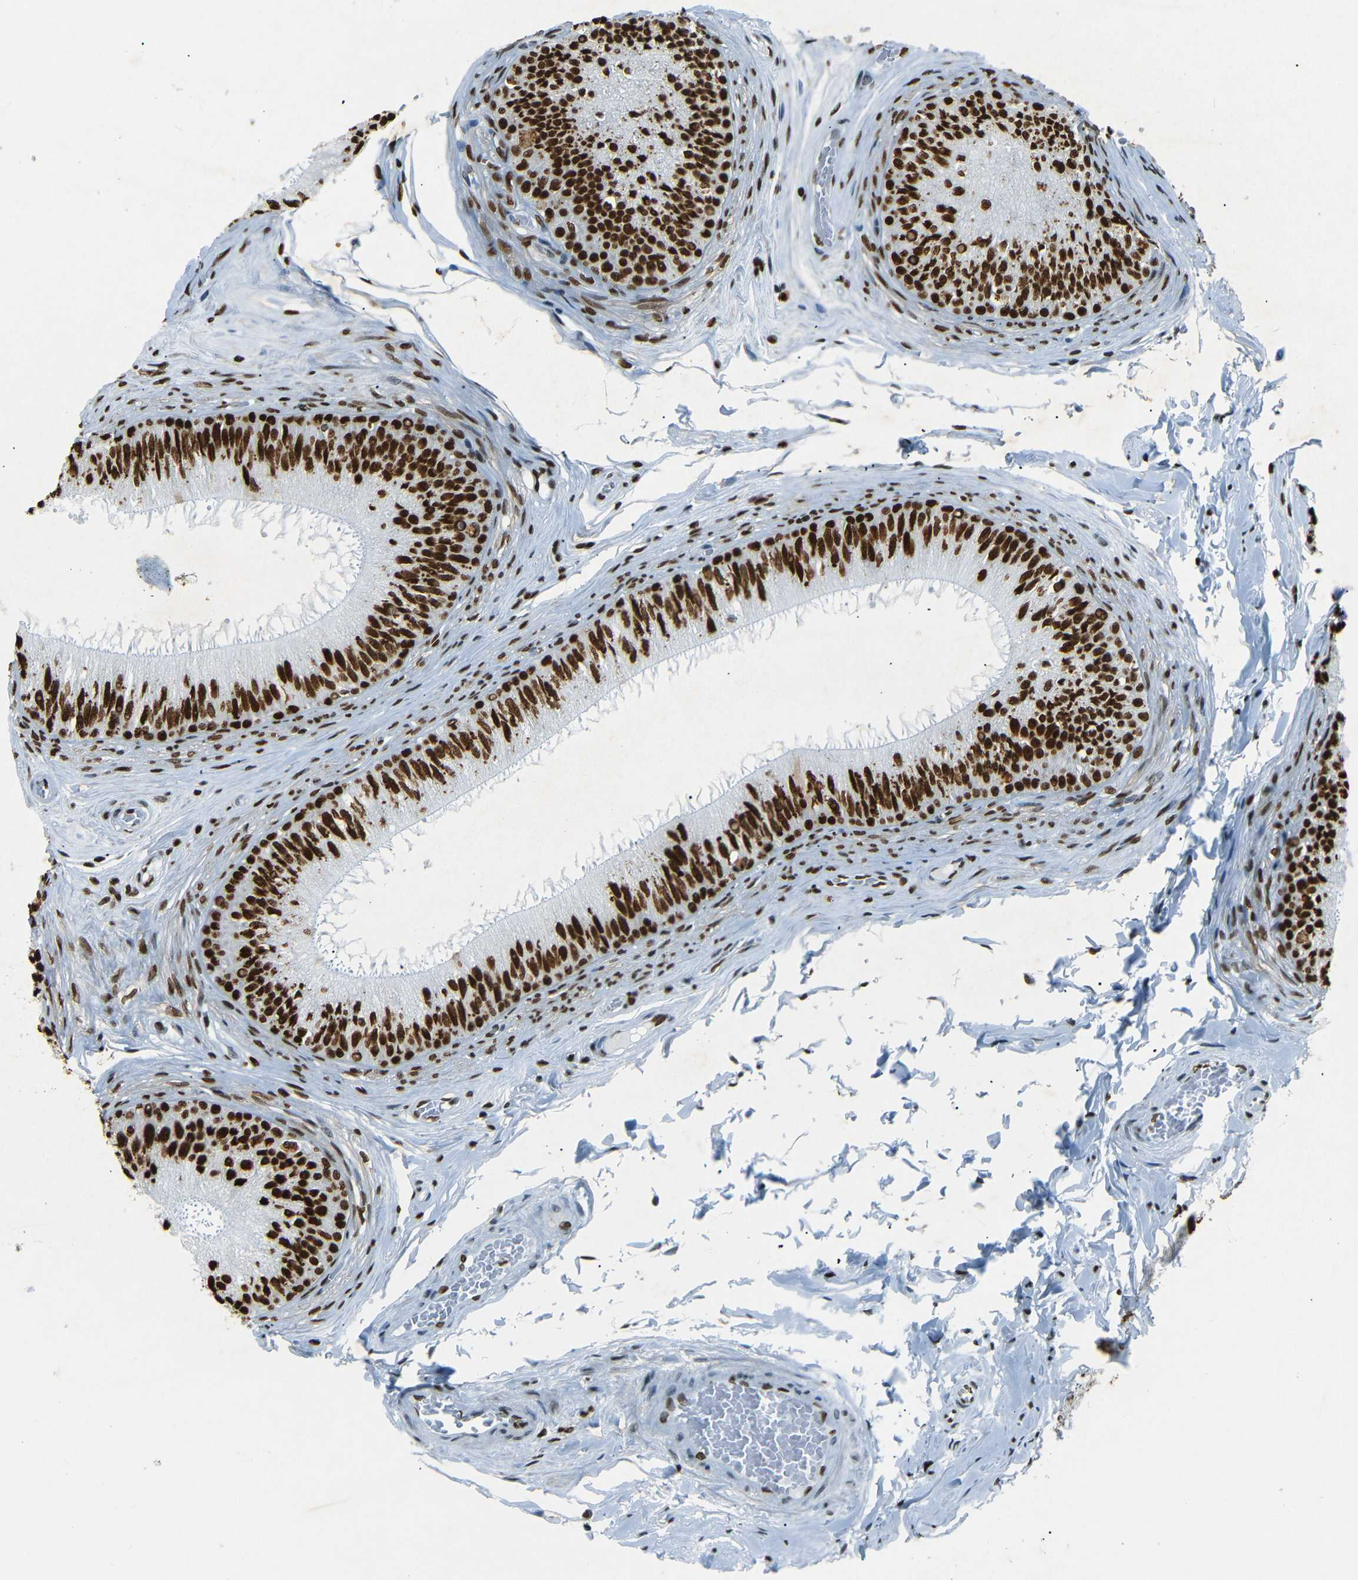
{"staining": {"intensity": "strong", "quantity": ">75%", "location": "nuclear"}, "tissue": "epididymis", "cell_type": "Glandular cells", "image_type": "normal", "snomed": [{"axis": "morphology", "description": "Normal tissue, NOS"}, {"axis": "topography", "description": "Testis"}, {"axis": "topography", "description": "Epididymis"}], "caption": "The image displays immunohistochemical staining of normal epididymis. There is strong nuclear positivity is seen in approximately >75% of glandular cells.", "gene": "HMGN1", "patient": {"sex": "male", "age": 36}}